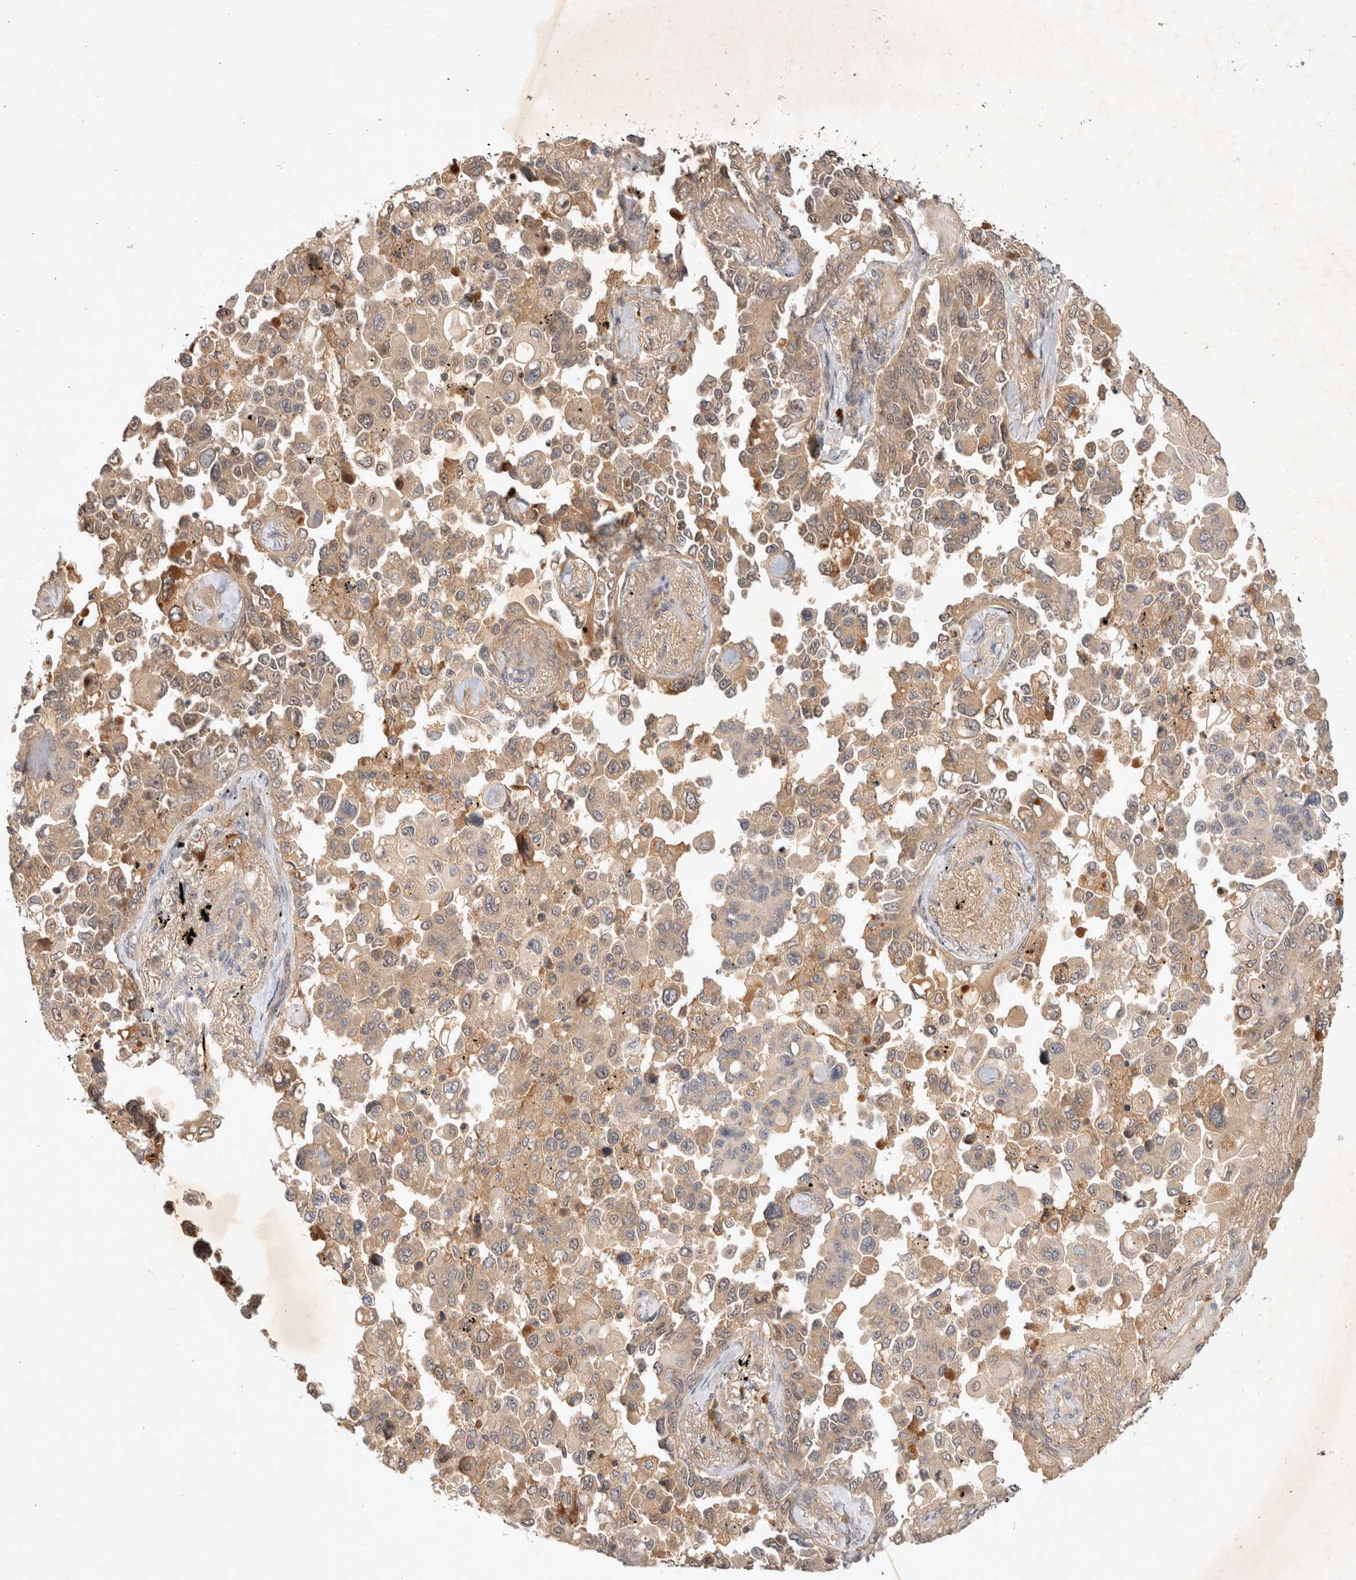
{"staining": {"intensity": "weak", "quantity": ">75%", "location": "cytoplasmic/membranous"}, "tissue": "lung cancer", "cell_type": "Tumor cells", "image_type": "cancer", "snomed": [{"axis": "morphology", "description": "Adenocarcinoma, NOS"}, {"axis": "topography", "description": "Lung"}], "caption": "A micrograph showing weak cytoplasmic/membranous expression in about >75% of tumor cells in lung adenocarcinoma, as visualized by brown immunohistochemical staining.", "gene": "YES1", "patient": {"sex": "female", "age": 67}}